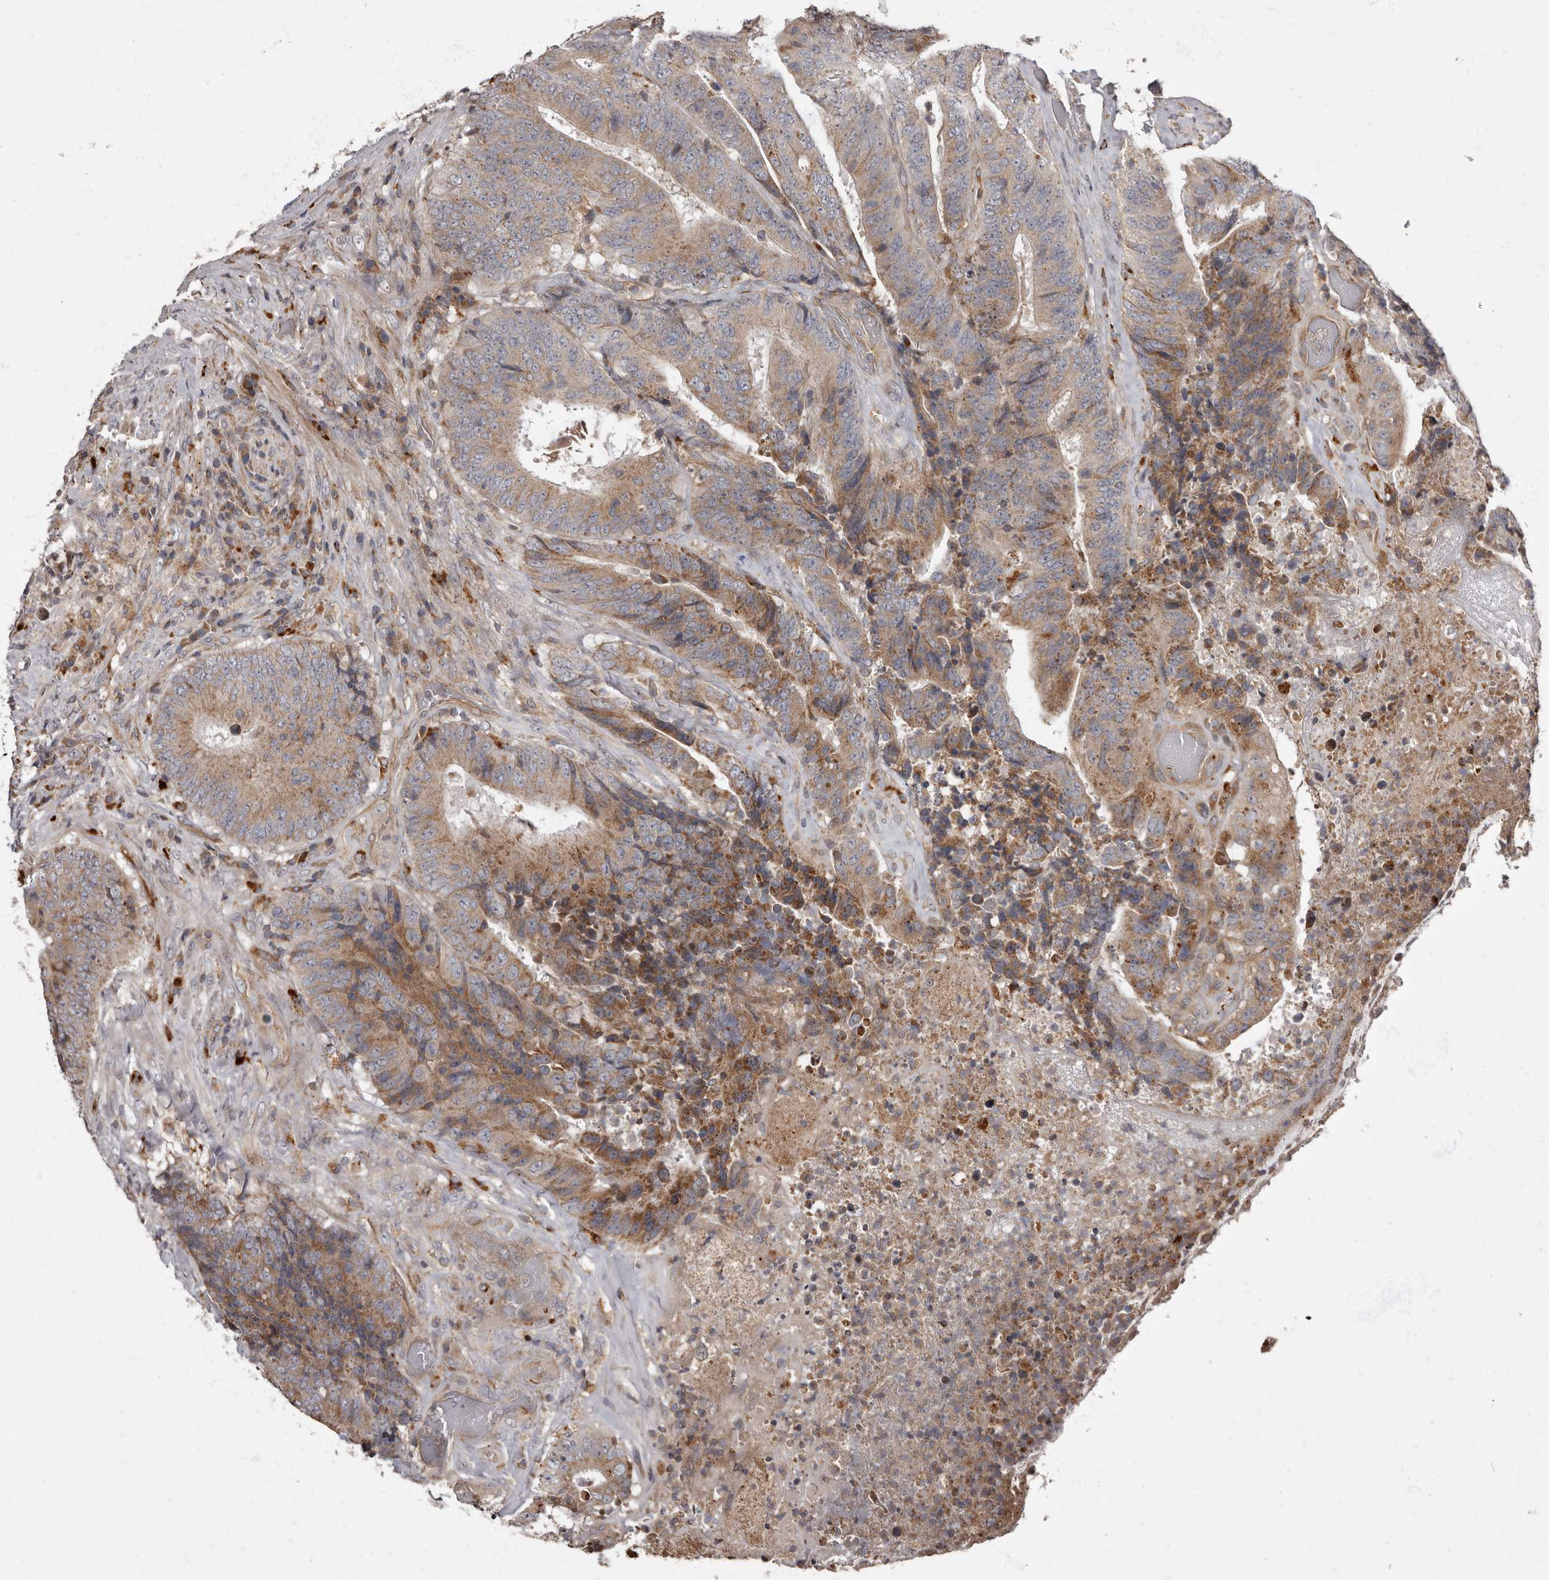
{"staining": {"intensity": "moderate", "quantity": ">75%", "location": "cytoplasmic/membranous"}, "tissue": "colorectal cancer", "cell_type": "Tumor cells", "image_type": "cancer", "snomed": [{"axis": "morphology", "description": "Adenocarcinoma, NOS"}, {"axis": "topography", "description": "Rectum"}], "caption": "Immunohistochemical staining of human adenocarcinoma (colorectal) reveals medium levels of moderate cytoplasmic/membranous protein positivity in approximately >75% of tumor cells.", "gene": "ADCY2", "patient": {"sex": "male", "age": 72}}